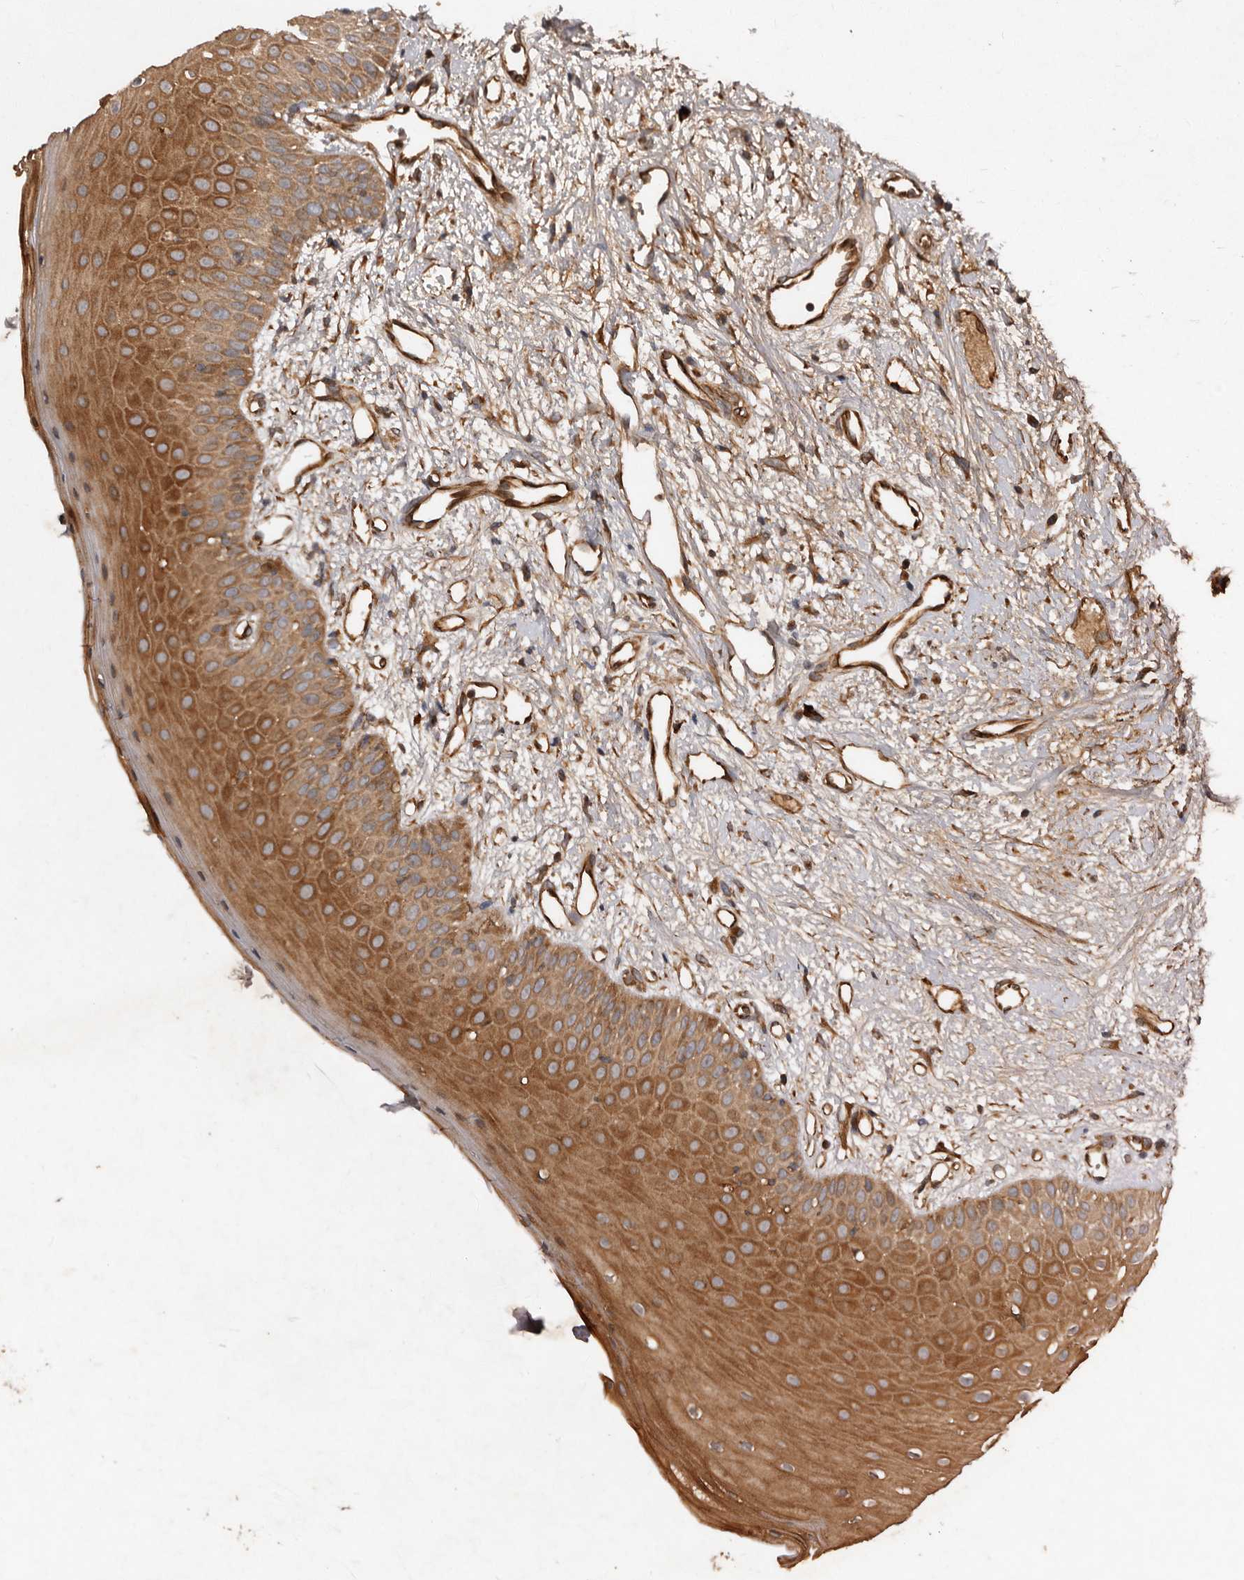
{"staining": {"intensity": "strong", "quantity": "25%-75%", "location": "cytoplasmic/membranous"}, "tissue": "oral mucosa", "cell_type": "Squamous epithelial cells", "image_type": "normal", "snomed": [{"axis": "morphology", "description": "Normal tissue, NOS"}, {"axis": "topography", "description": "Oral tissue"}], "caption": "Strong cytoplasmic/membranous expression for a protein is appreciated in about 25%-75% of squamous epithelial cells of normal oral mucosa using immunohistochemistry.", "gene": "STK36", "patient": {"sex": "female", "age": 63}}